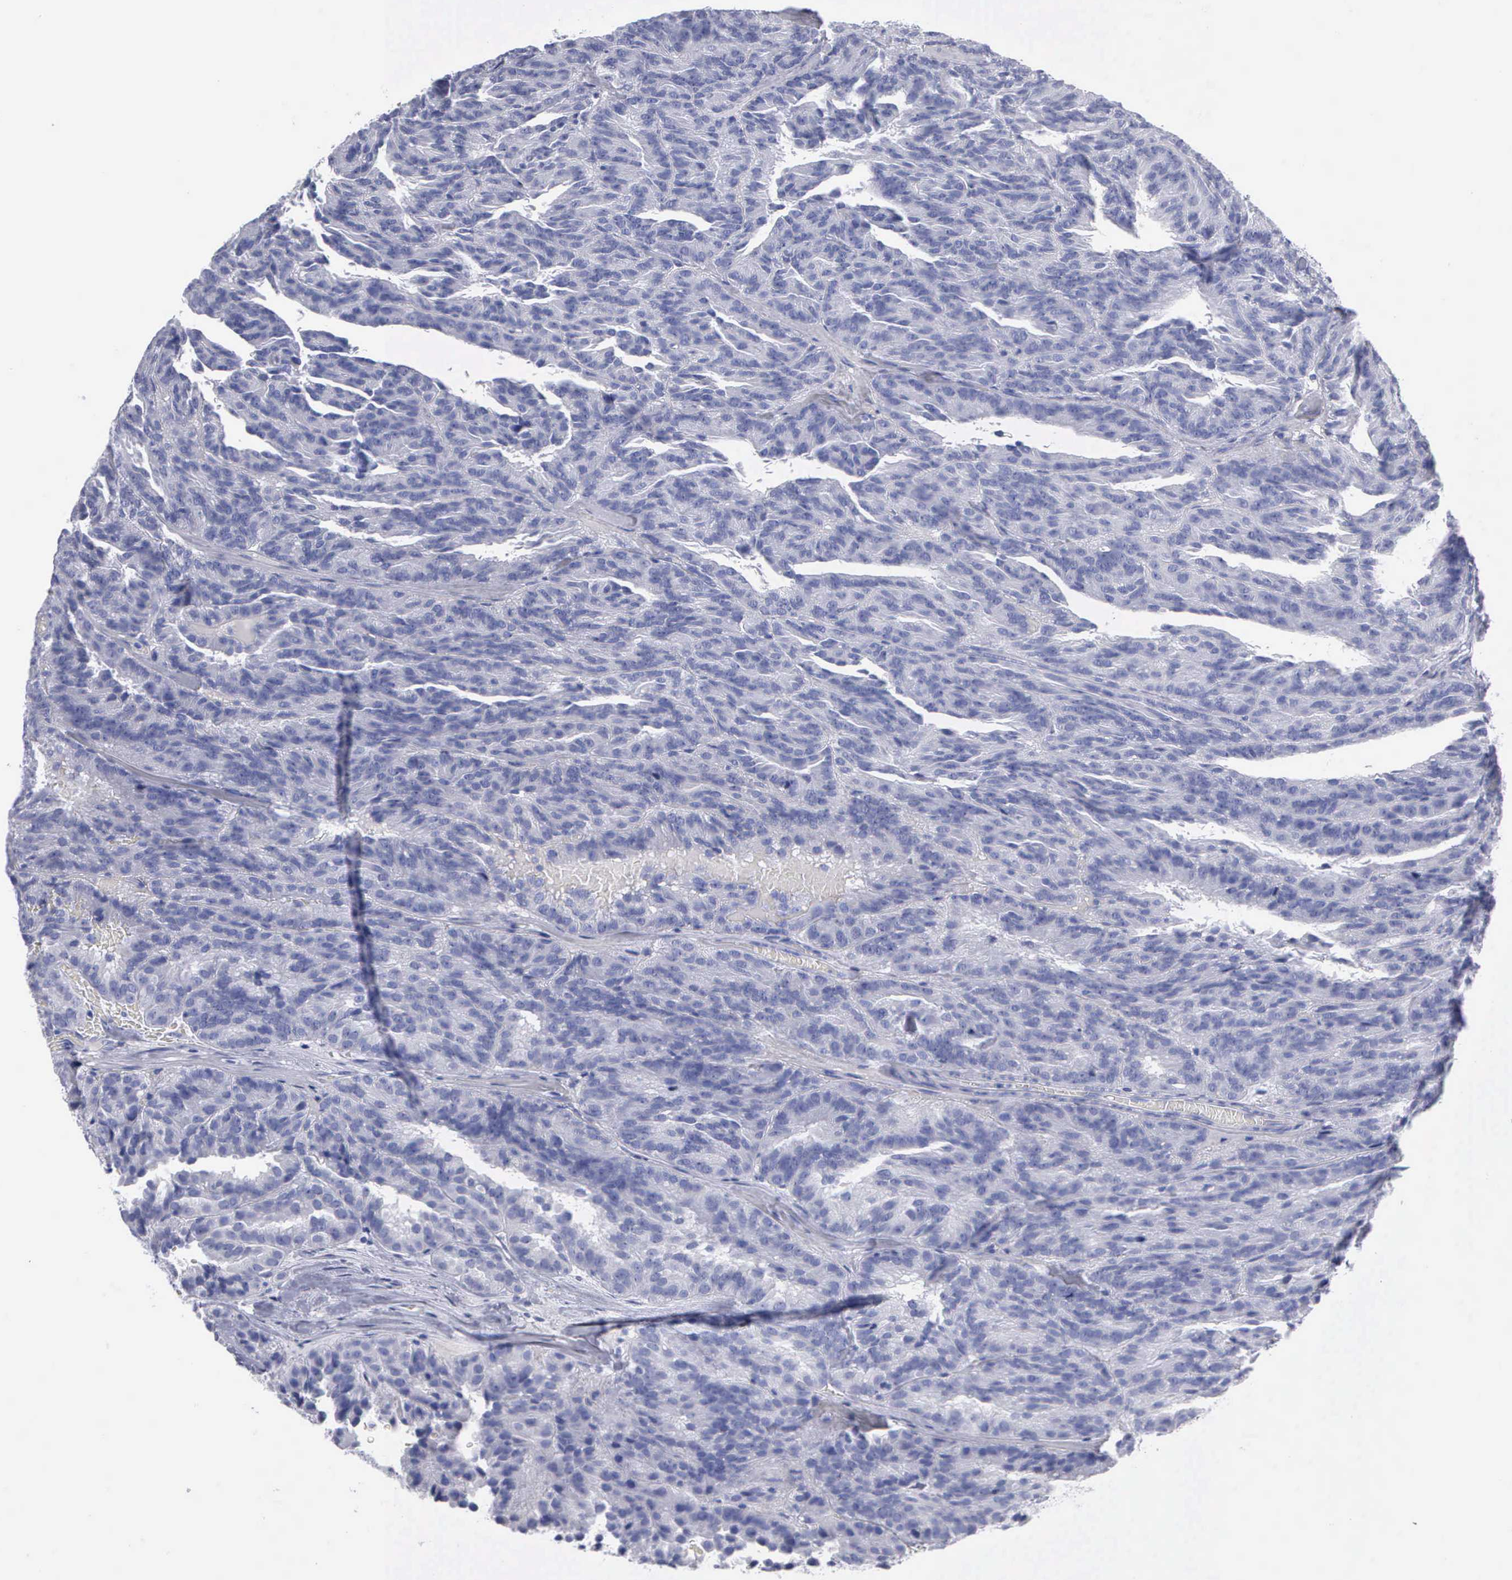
{"staining": {"intensity": "negative", "quantity": "none", "location": "none"}, "tissue": "renal cancer", "cell_type": "Tumor cells", "image_type": "cancer", "snomed": [{"axis": "morphology", "description": "Adenocarcinoma, NOS"}, {"axis": "topography", "description": "Kidney"}], "caption": "Tumor cells show no significant protein expression in renal cancer.", "gene": "CYP19A1", "patient": {"sex": "male", "age": 46}}